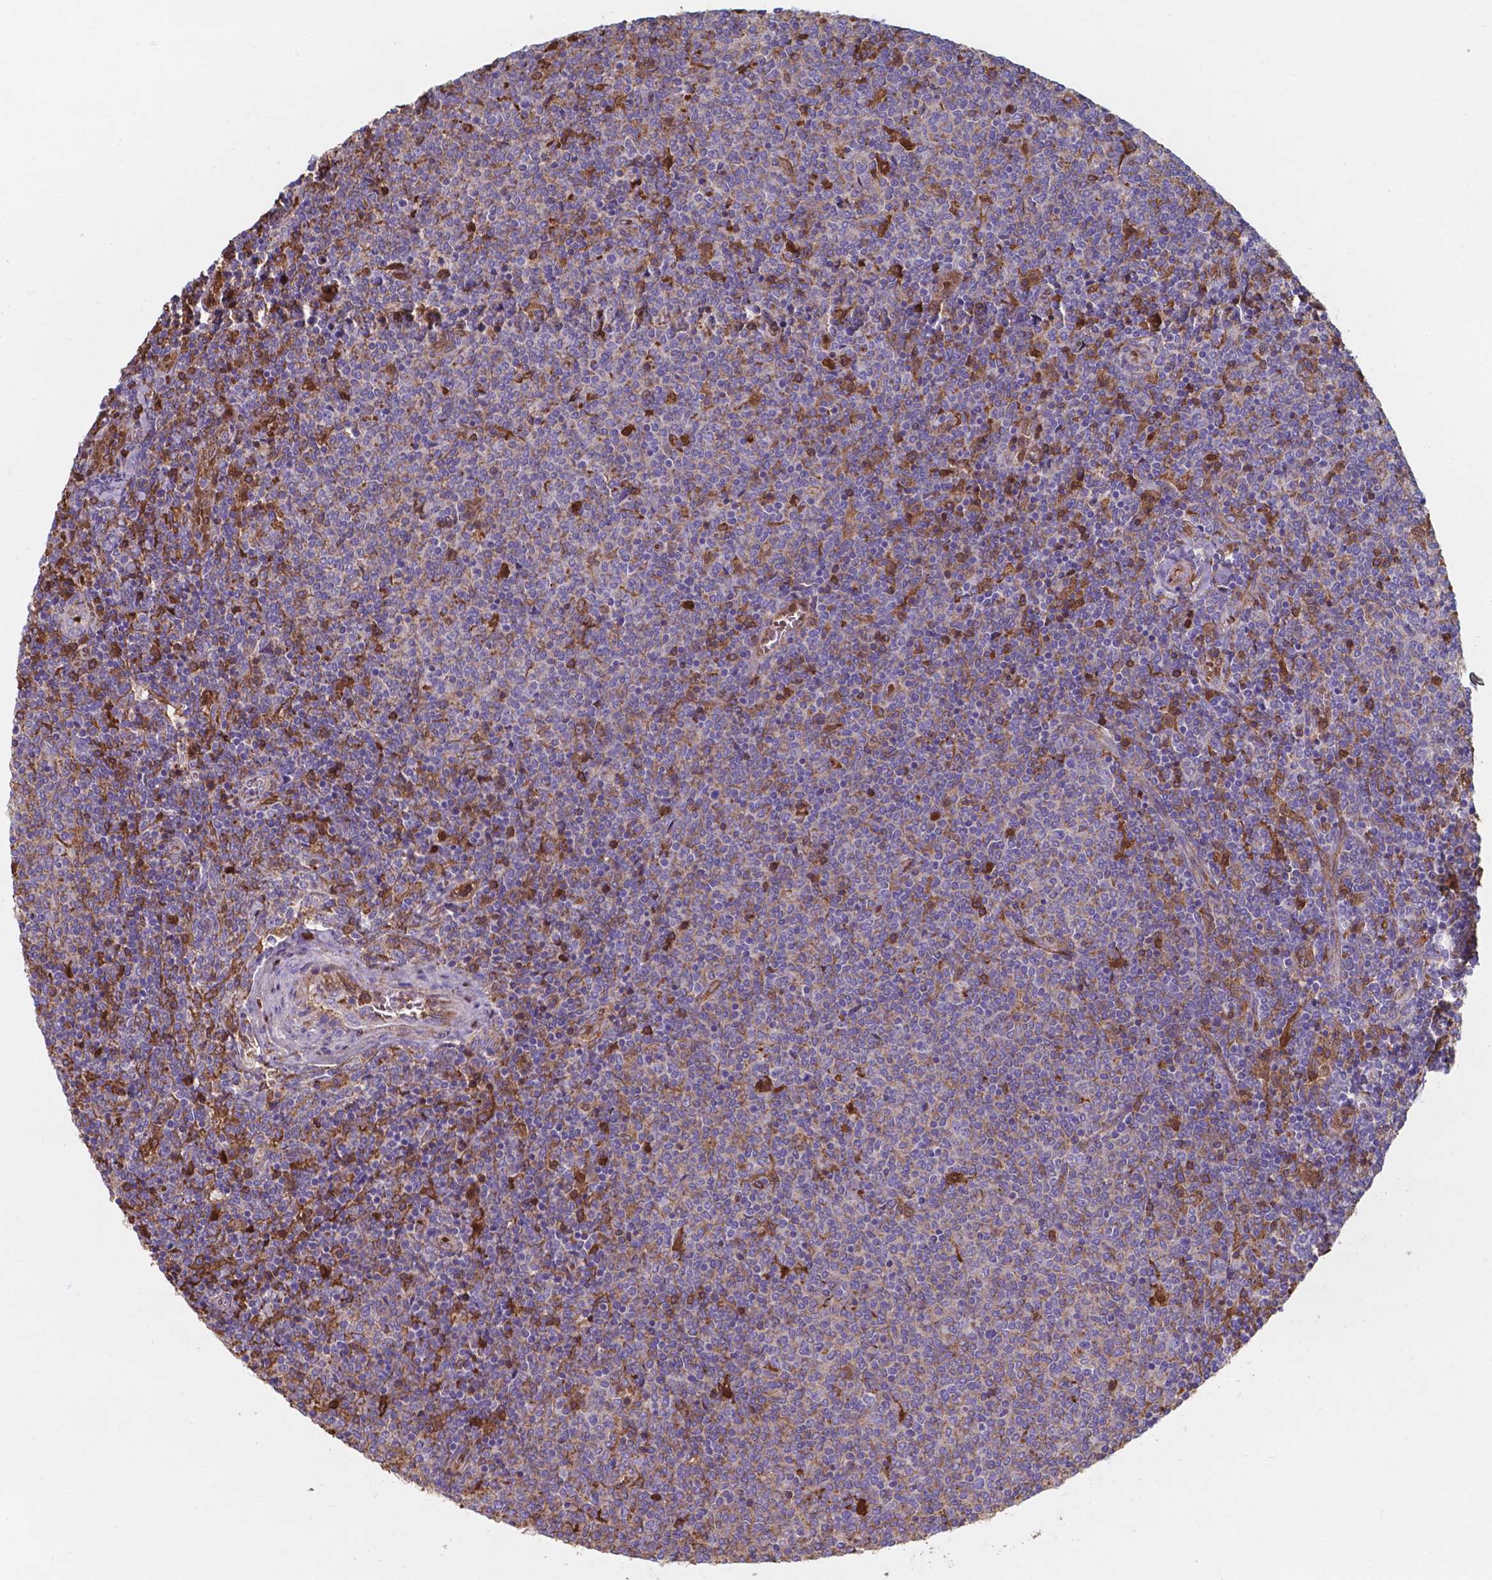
{"staining": {"intensity": "negative", "quantity": "none", "location": "none"}, "tissue": "lymphoma", "cell_type": "Tumor cells", "image_type": "cancer", "snomed": [{"axis": "morphology", "description": "Malignant lymphoma, non-Hodgkin's type, Low grade"}, {"axis": "topography", "description": "Lymph node"}], "caption": "An immunohistochemistry image of lymphoma is shown. There is no staining in tumor cells of lymphoma. (DAB (3,3'-diaminobenzidine) IHC, high magnification).", "gene": "SERPINA1", "patient": {"sex": "male", "age": 52}}